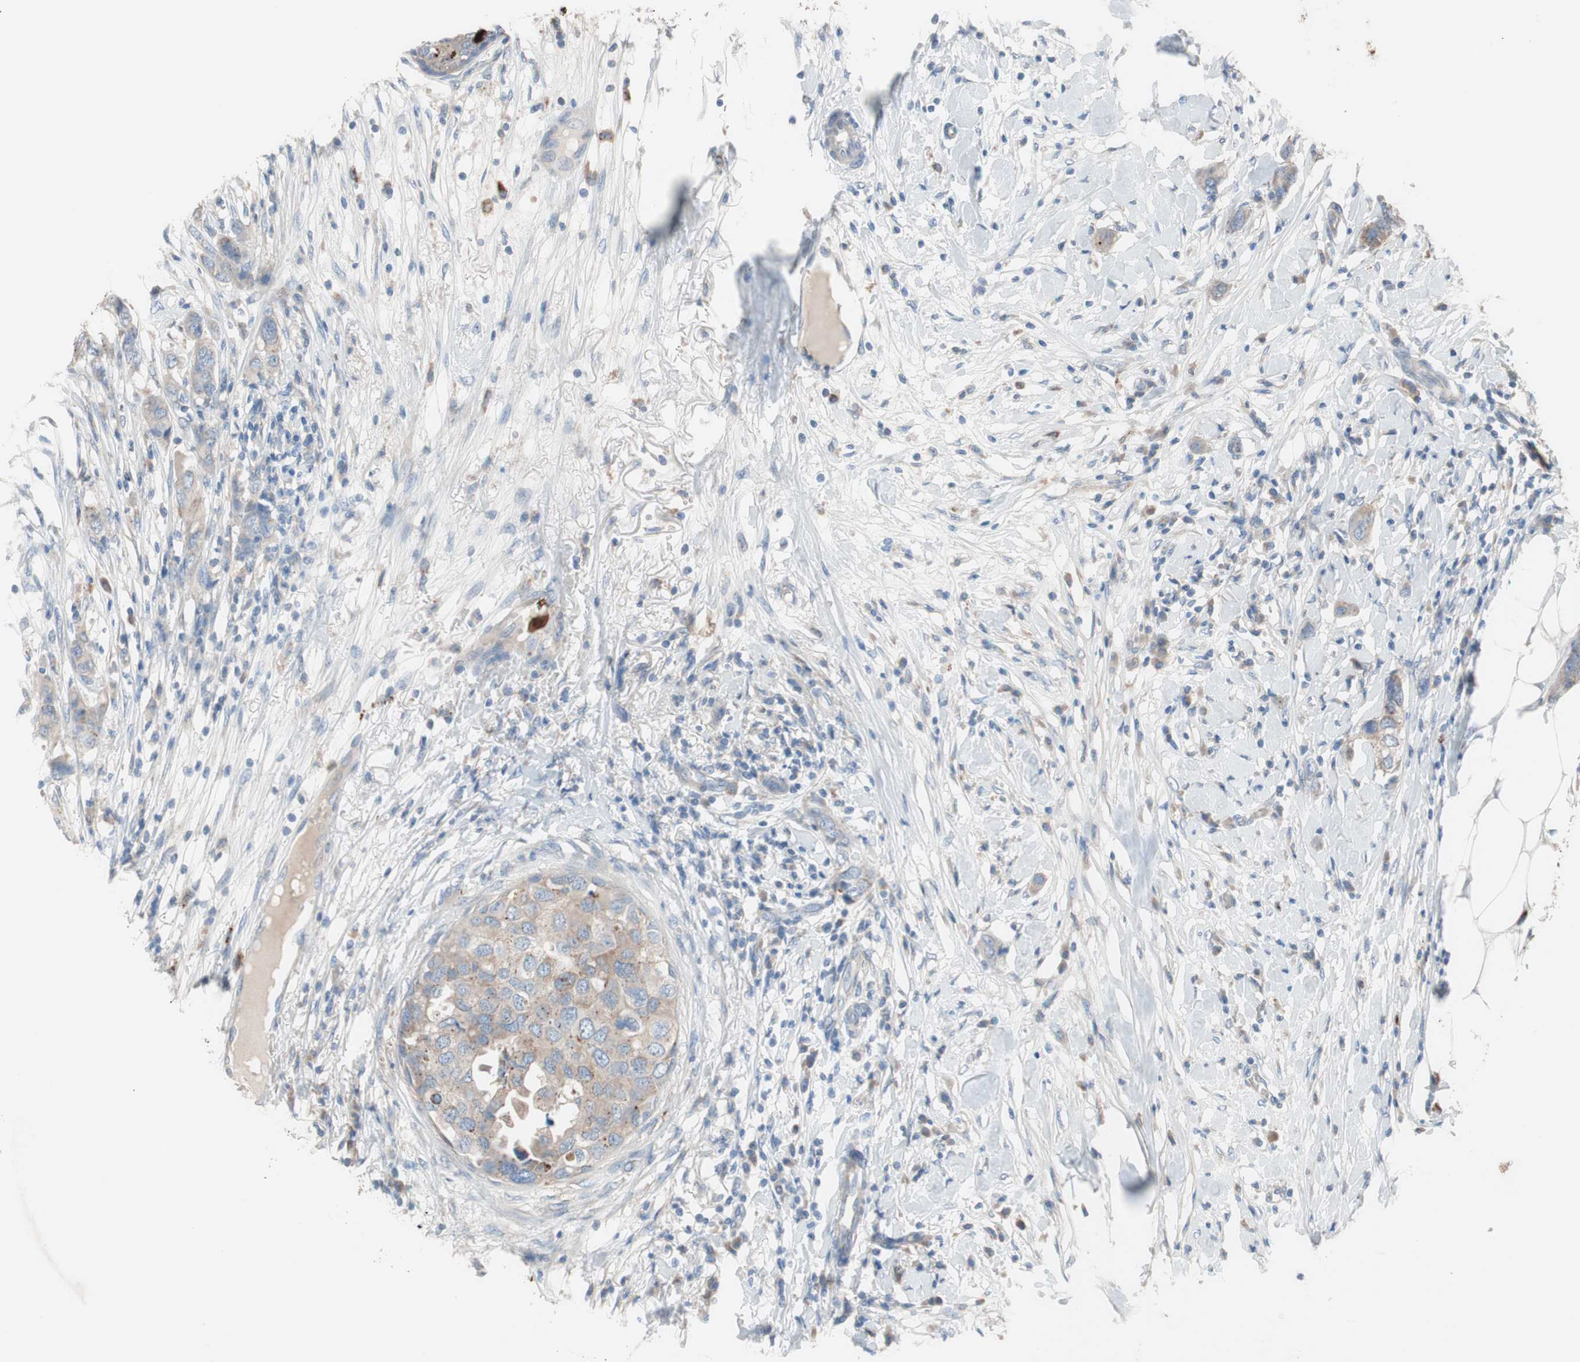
{"staining": {"intensity": "weak", "quantity": ">75%", "location": "cytoplasmic/membranous"}, "tissue": "breast cancer", "cell_type": "Tumor cells", "image_type": "cancer", "snomed": [{"axis": "morphology", "description": "Duct carcinoma"}, {"axis": "topography", "description": "Breast"}], "caption": "There is low levels of weak cytoplasmic/membranous expression in tumor cells of breast cancer, as demonstrated by immunohistochemical staining (brown color).", "gene": "CLEC4D", "patient": {"sex": "female", "age": 50}}